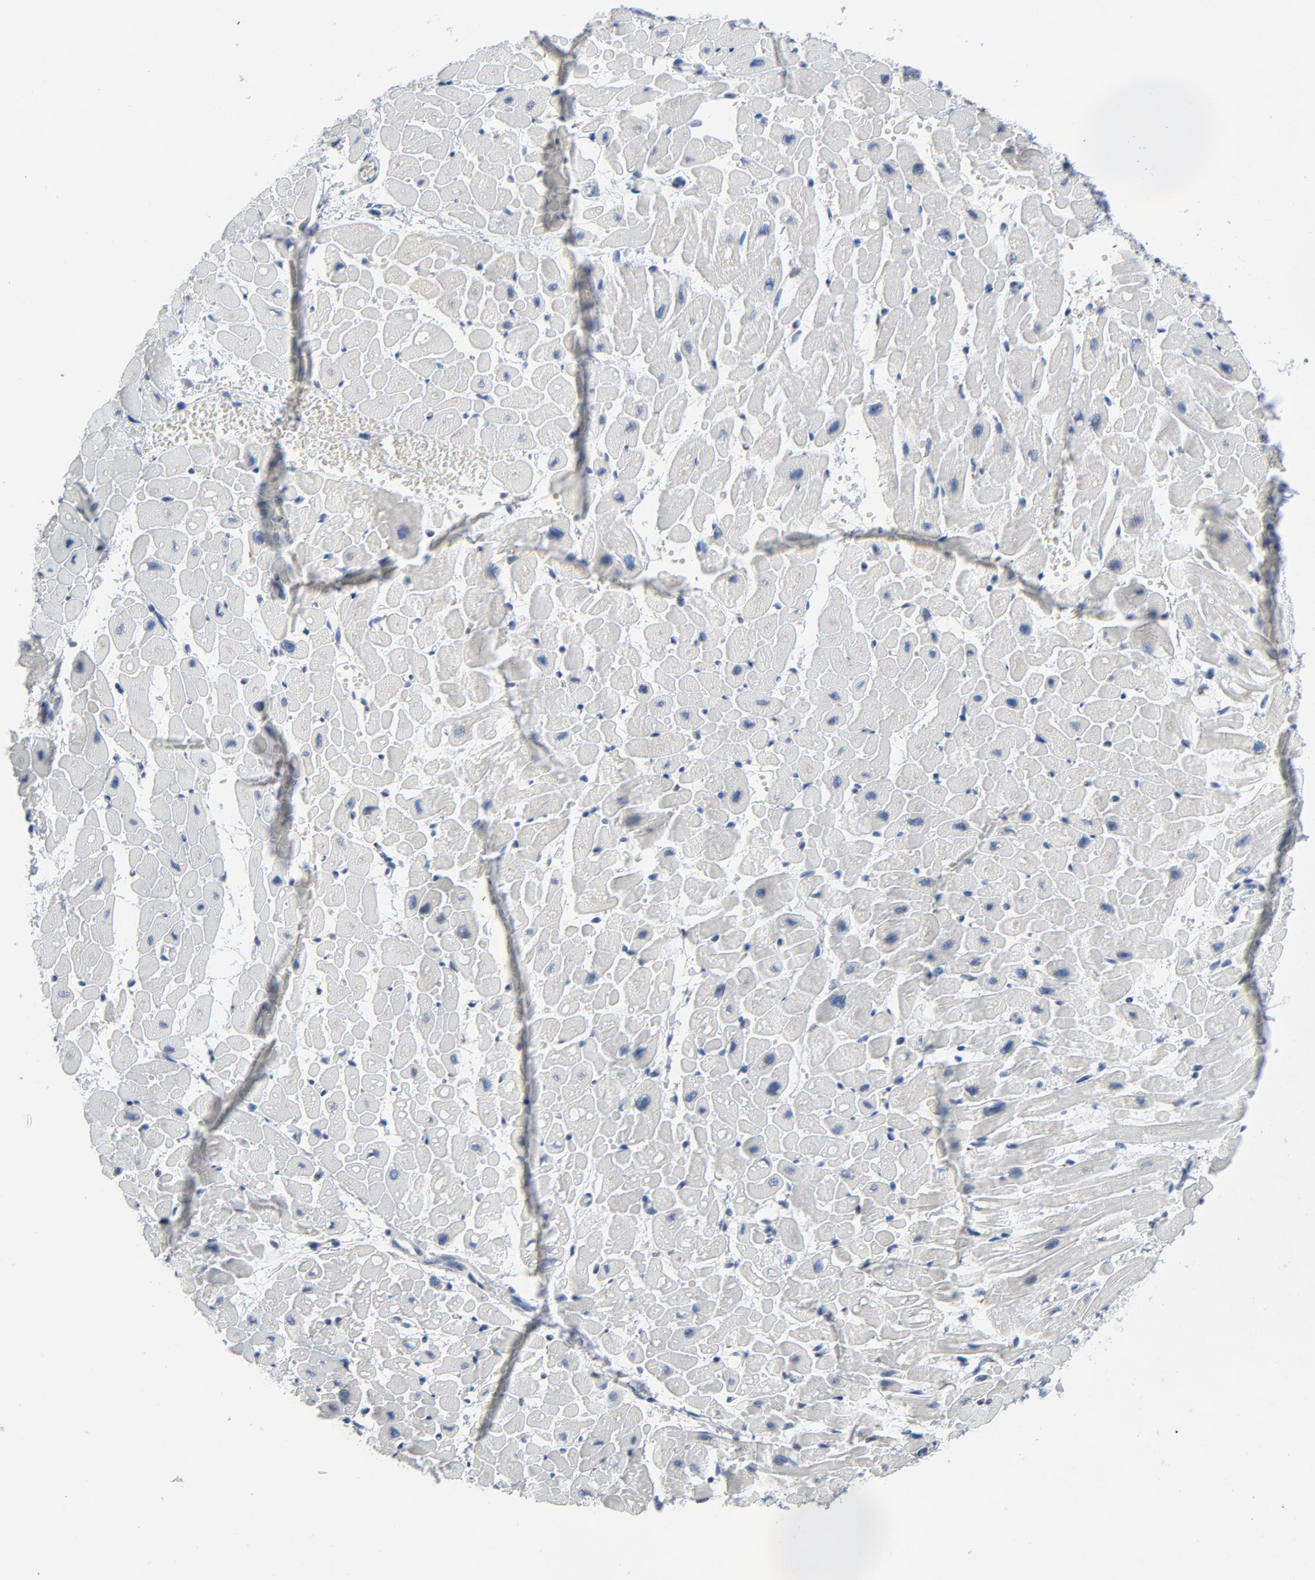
{"staining": {"intensity": "negative", "quantity": "none", "location": "none"}, "tissue": "heart muscle", "cell_type": "Cardiomyocytes", "image_type": "normal", "snomed": [{"axis": "morphology", "description": "Normal tissue, NOS"}, {"axis": "topography", "description": "Heart"}], "caption": "Immunohistochemistry (IHC) of benign human heart muscle demonstrates no staining in cardiomyocytes. The staining is performed using DAB (3,3'-diaminobenzidine) brown chromogen with nuclei counter-stained in using hematoxylin.", "gene": "YIPF6", "patient": {"sex": "male", "age": 45}}